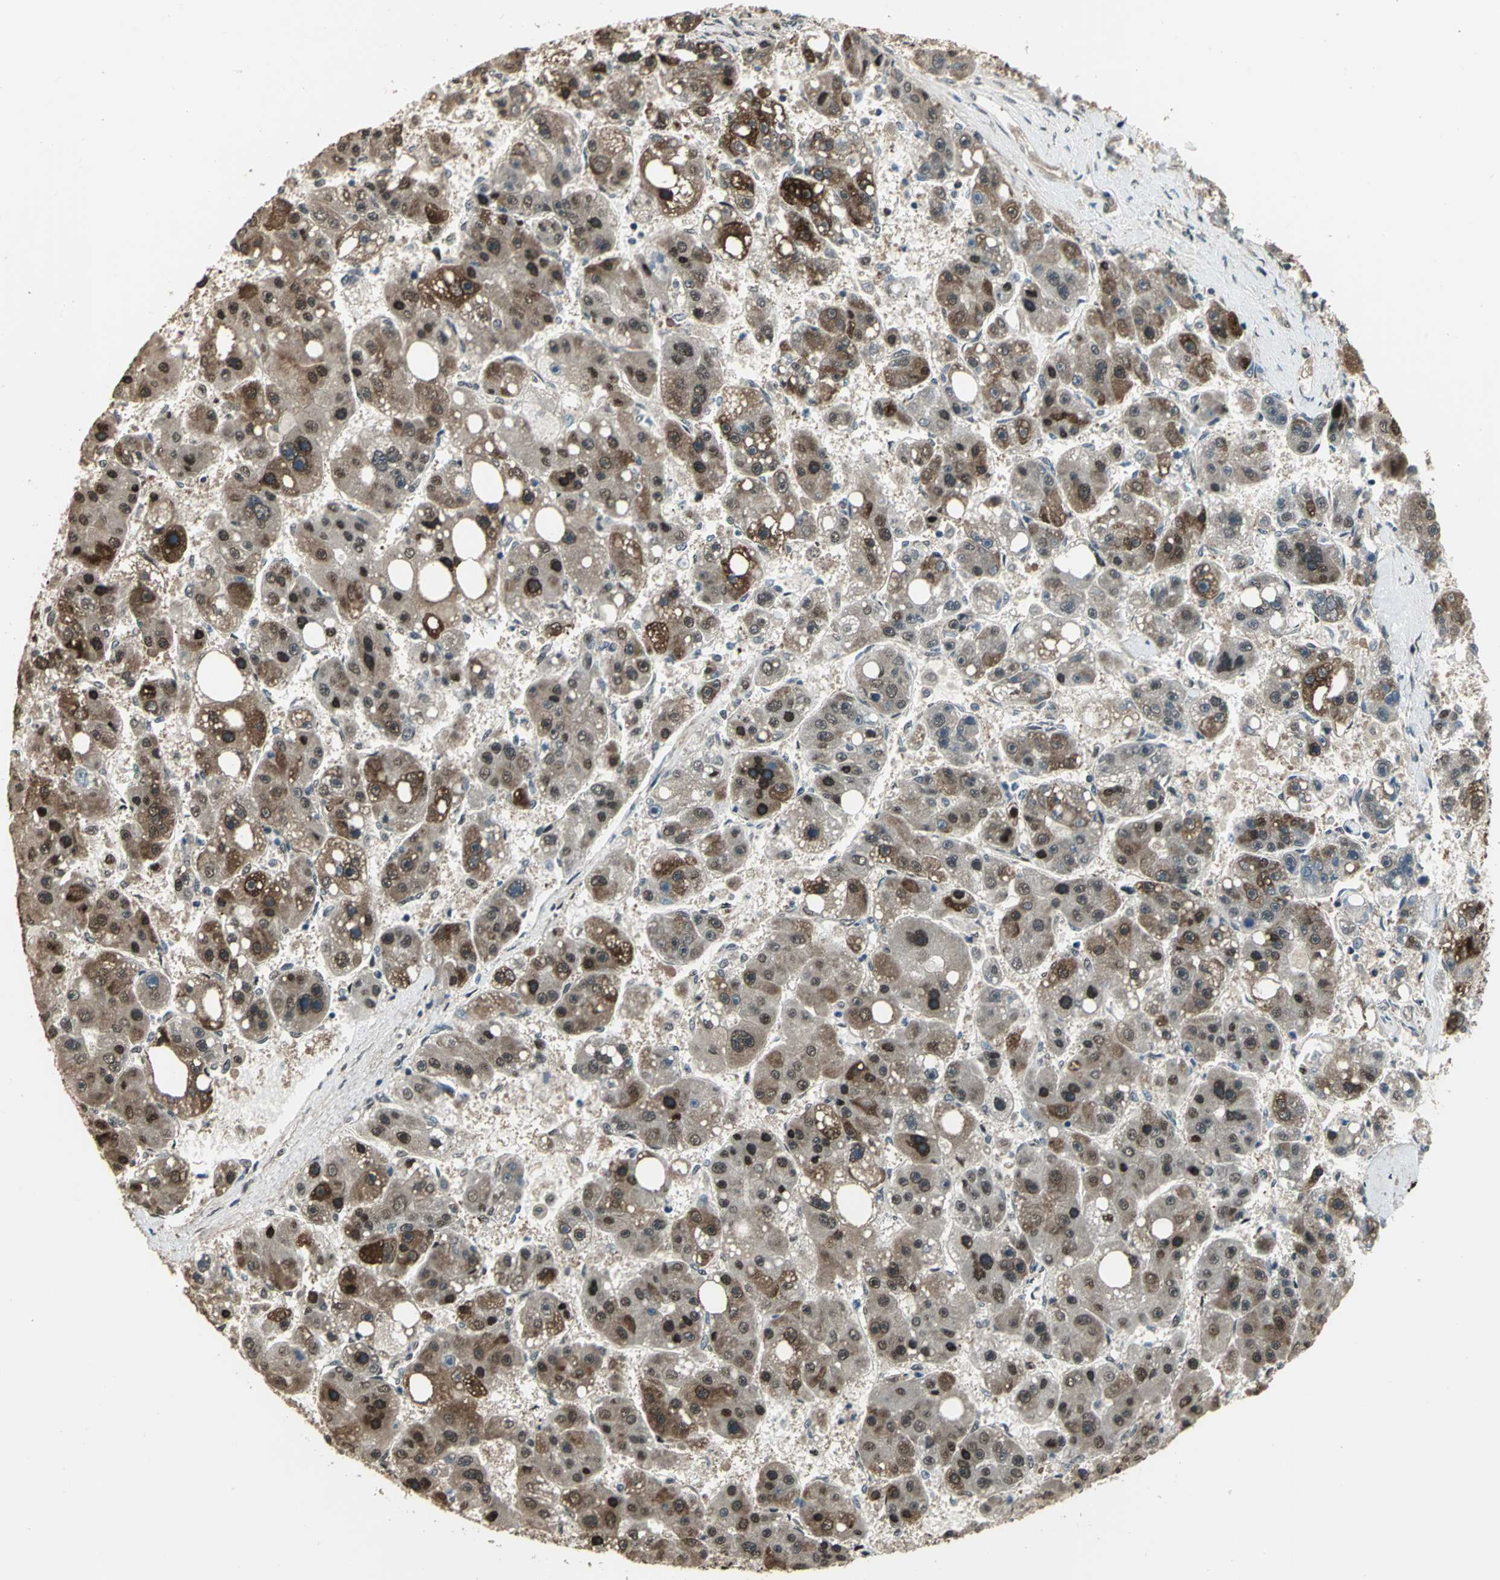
{"staining": {"intensity": "moderate", "quantity": "25%-75%", "location": "cytoplasmic/membranous,nuclear"}, "tissue": "liver cancer", "cell_type": "Tumor cells", "image_type": "cancer", "snomed": [{"axis": "morphology", "description": "Carcinoma, Hepatocellular, NOS"}, {"axis": "topography", "description": "Liver"}], "caption": "Human hepatocellular carcinoma (liver) stained for a protein (brown) reveals moderate cytoplasmic/membranous and nuclear positive positivity in about 25%-75% of tumor cells.", "gene": "MIS18BP1", "patient": {"sex": "female", "age": 61}}